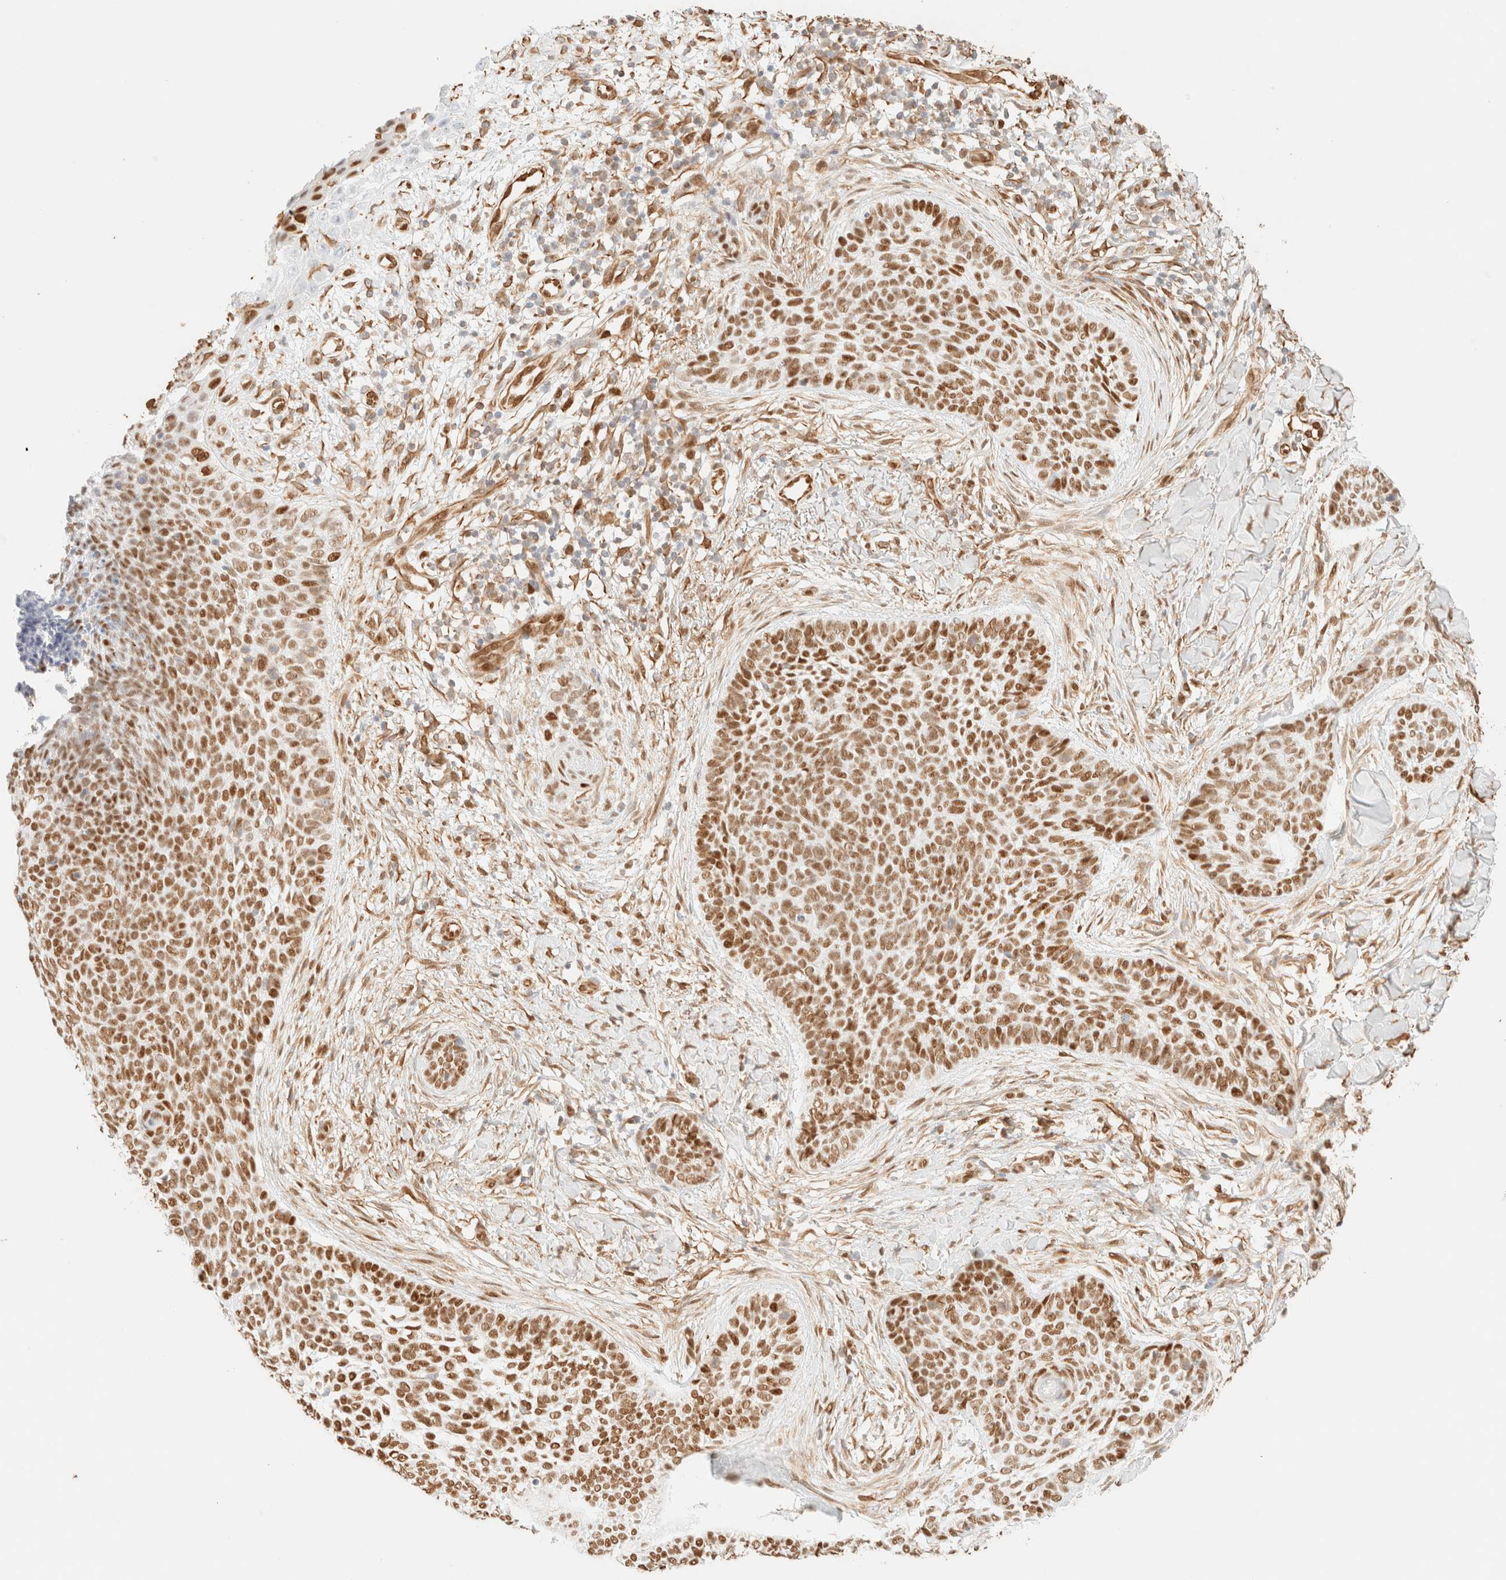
{"staining": {"intensity": "strong", "quantity": ">75%", "location": "nuclear"}, "tissue": "skin cancer", "cell_type": "Tumor cells", "image_type": "cancer", "snomed": [{"axis": "morphology", "description": "Normal tissue, NOS"}, {"axis": "morphology", "description": "Basal cell carcinoma"}, {"axis": "topography", "description": "Skin"}], "caption": "Immunohistochemical staining of human basal cell carcinoma (skin) displays high levels of strong nuclear protein staining in about >75% of tumor cells.", "gene": "ZSCAN18", "patient": {"sex": "male", "age": 67}}